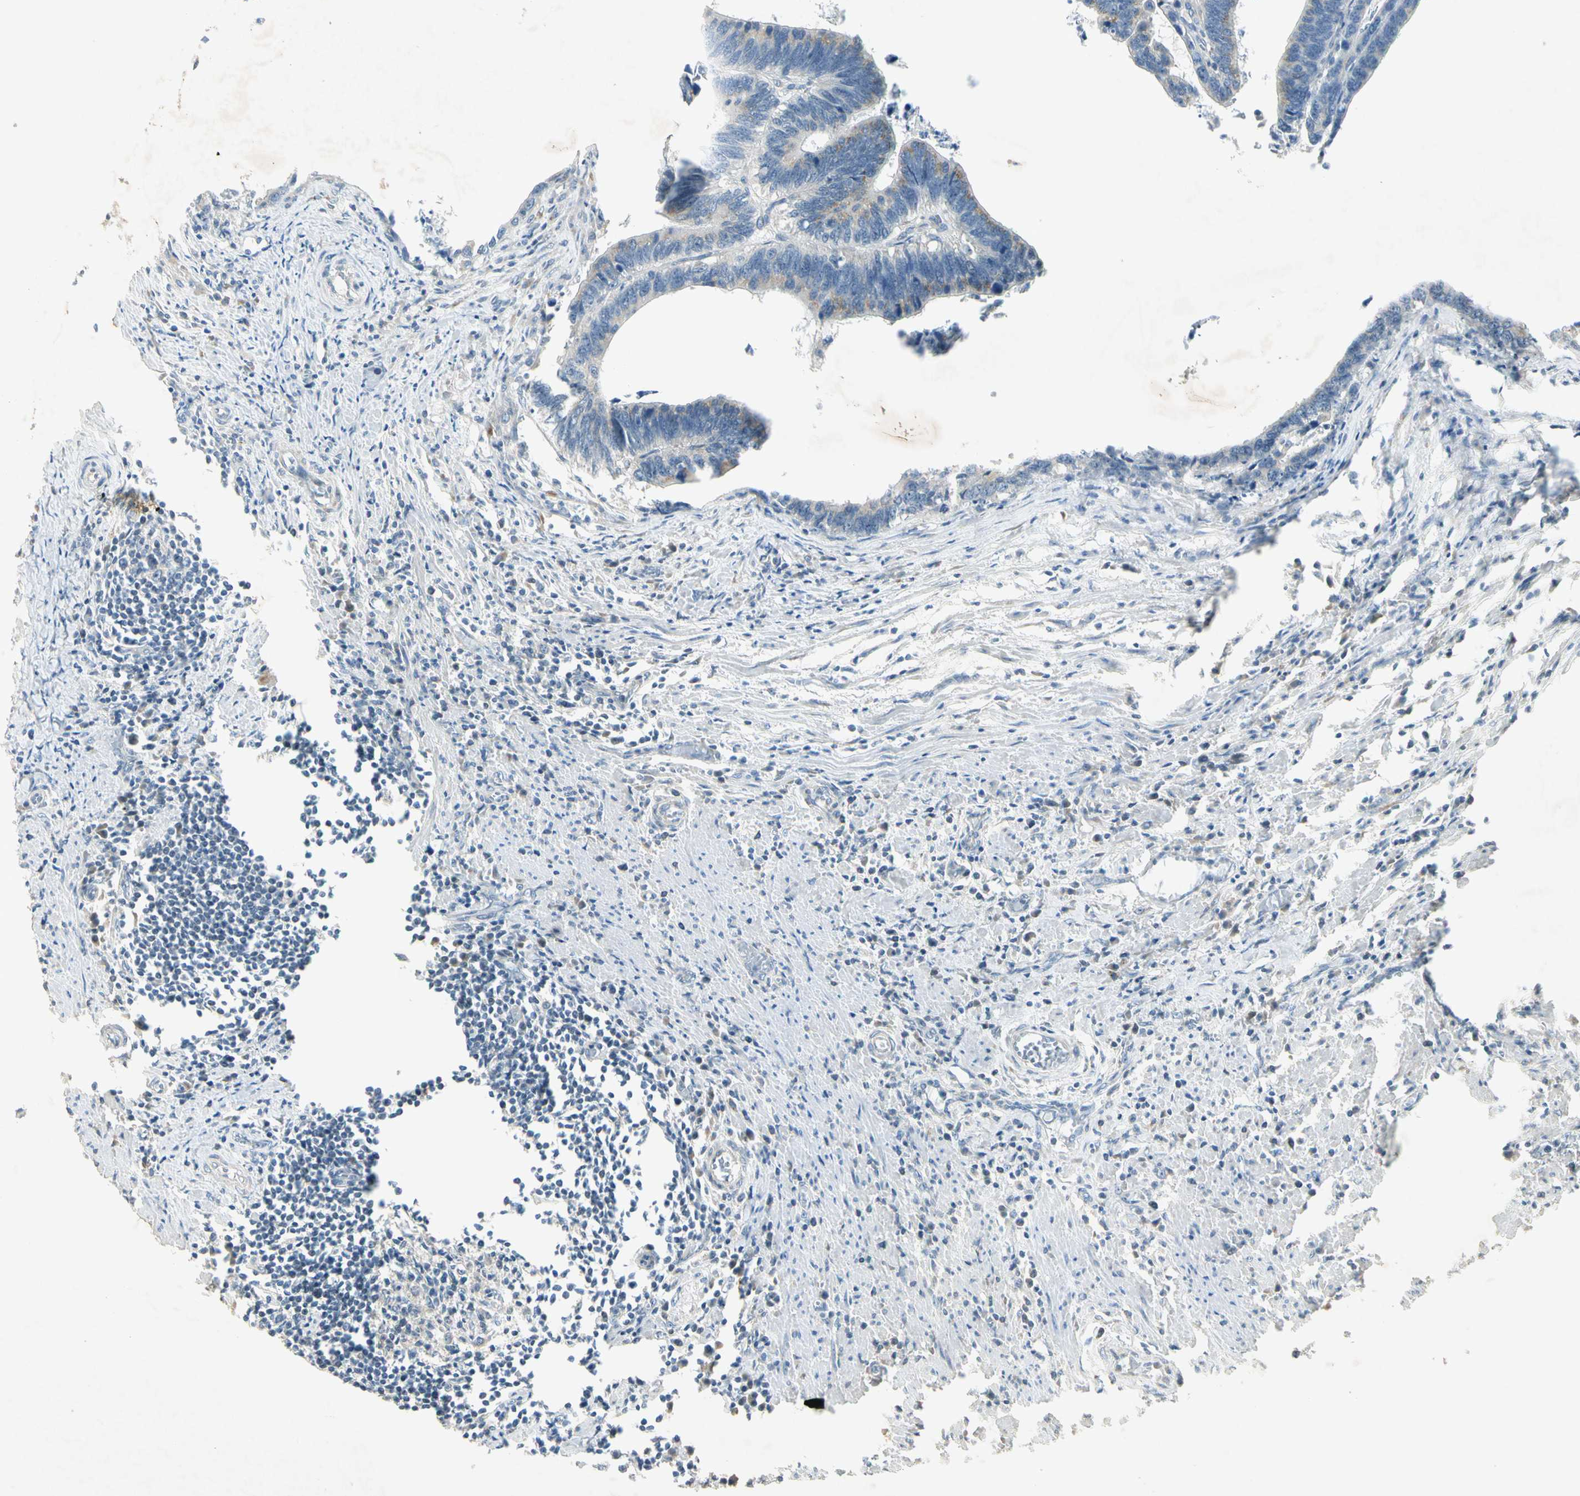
{"staining": {"intensity": "weak", "quantity": "<25%", "location": "cytoplasmic/membranous"}, "tissue": "colorectal cancer", "cell_type": "Tumor cells", "image_type": "cancer", "snomed": [{"axis": "morphology", "description": "Adenocarcinoma, NOS"}, {"axis": "topography", "description": "Colon"}], "caption": "Tumor cells are negative for brown protein staining in colorectal cancer.", "gene": "RPS6KB2", "patient": {"sex": "male", "age": 72}}